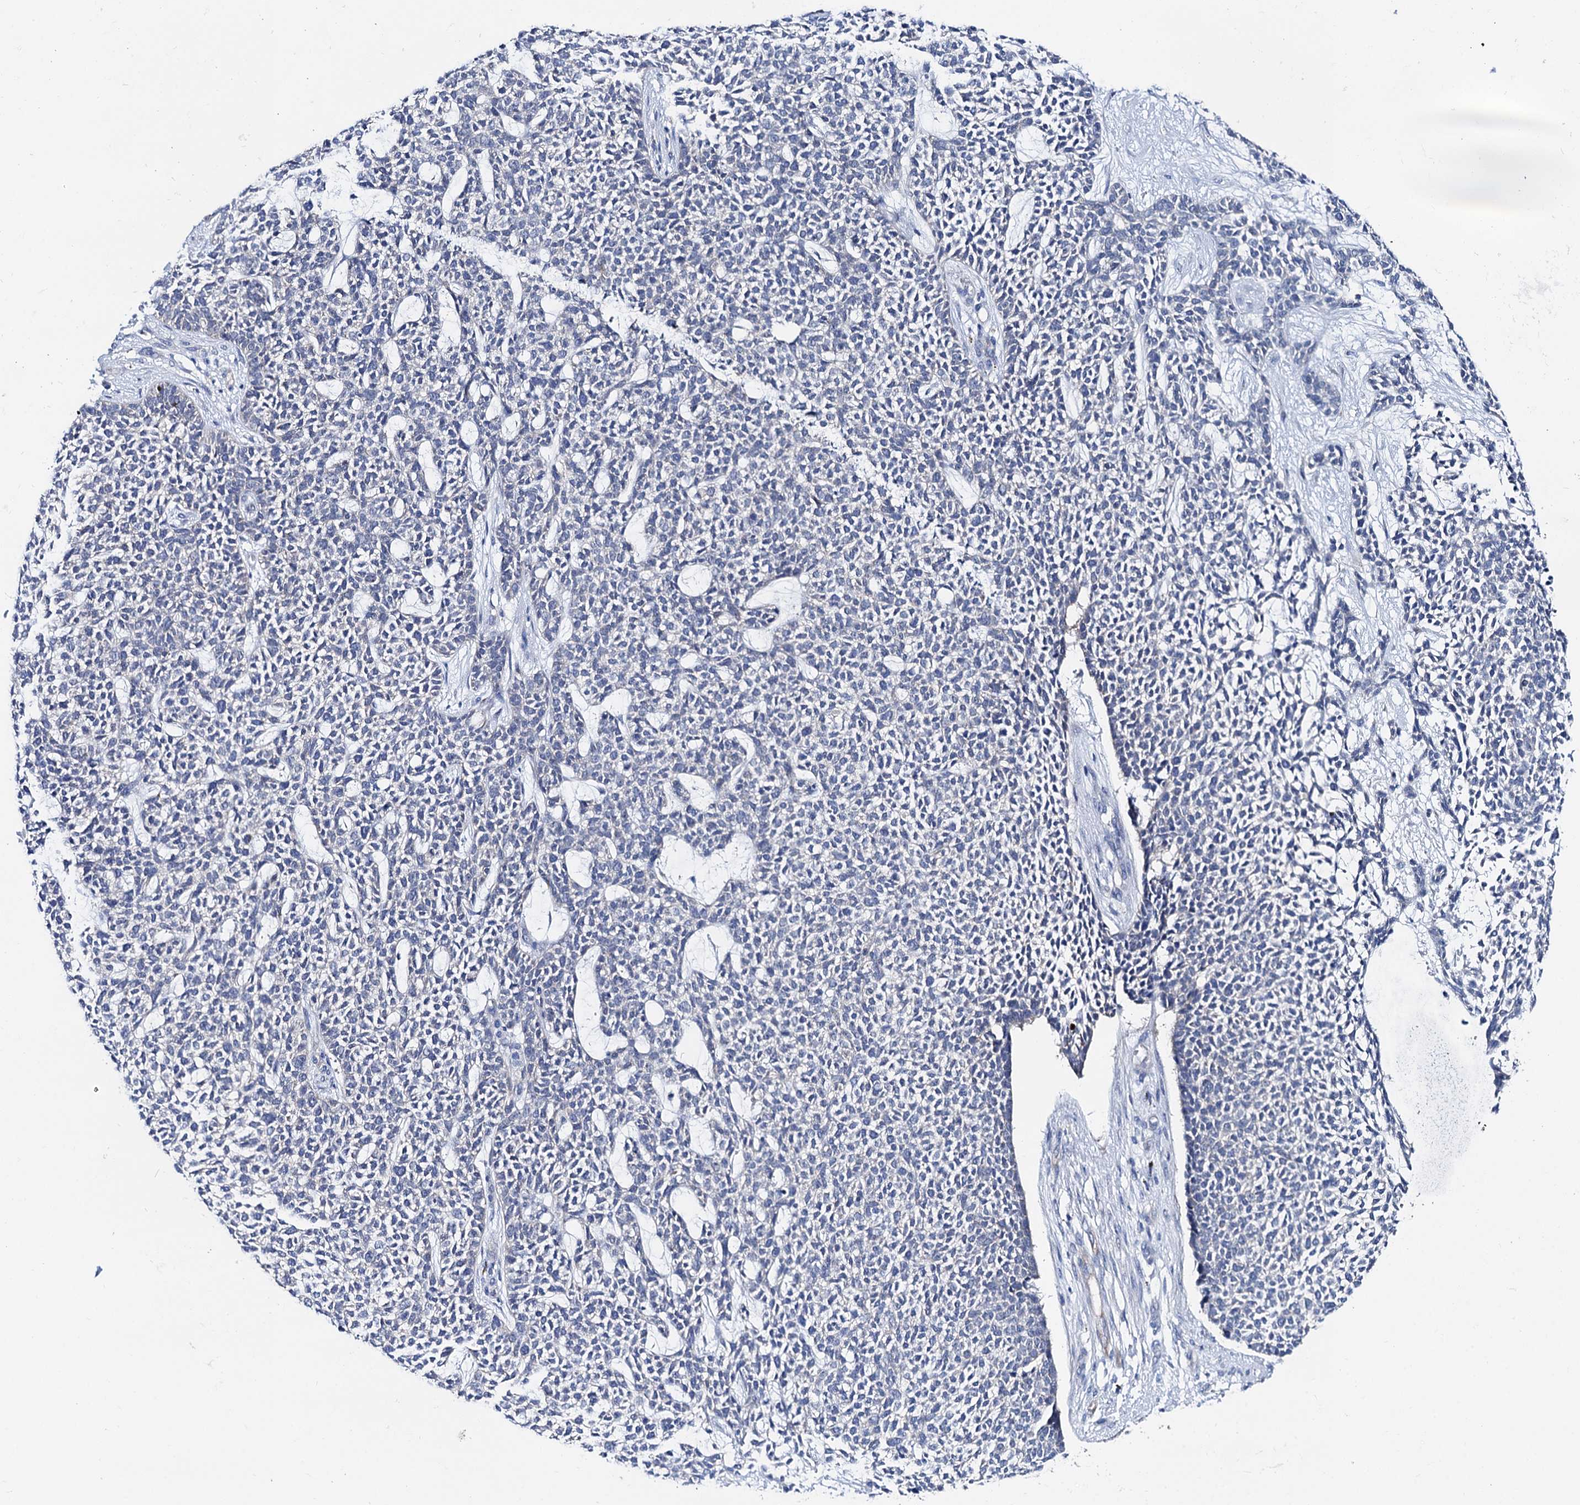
{"staining": {"intensity": "negative", "quantity": "none", "location": "none"}, "tissue": "skin cancer", "cell_type": "Tumor cells", "image_type": "cancer", "snomed": [{"axis": "morphology", "description": "Basal cell carcinoma"}, {"axis": "topography", "description": "Skin"}], "caption": "DAB immunohistochemical staining of human skin cancer (basal cell carcinoma) shows no significant positivity in tumor cells. Nuclei are stained in blue.", "gene": "SHROOM1", "patient": {"sex": "female", "age": 84}}